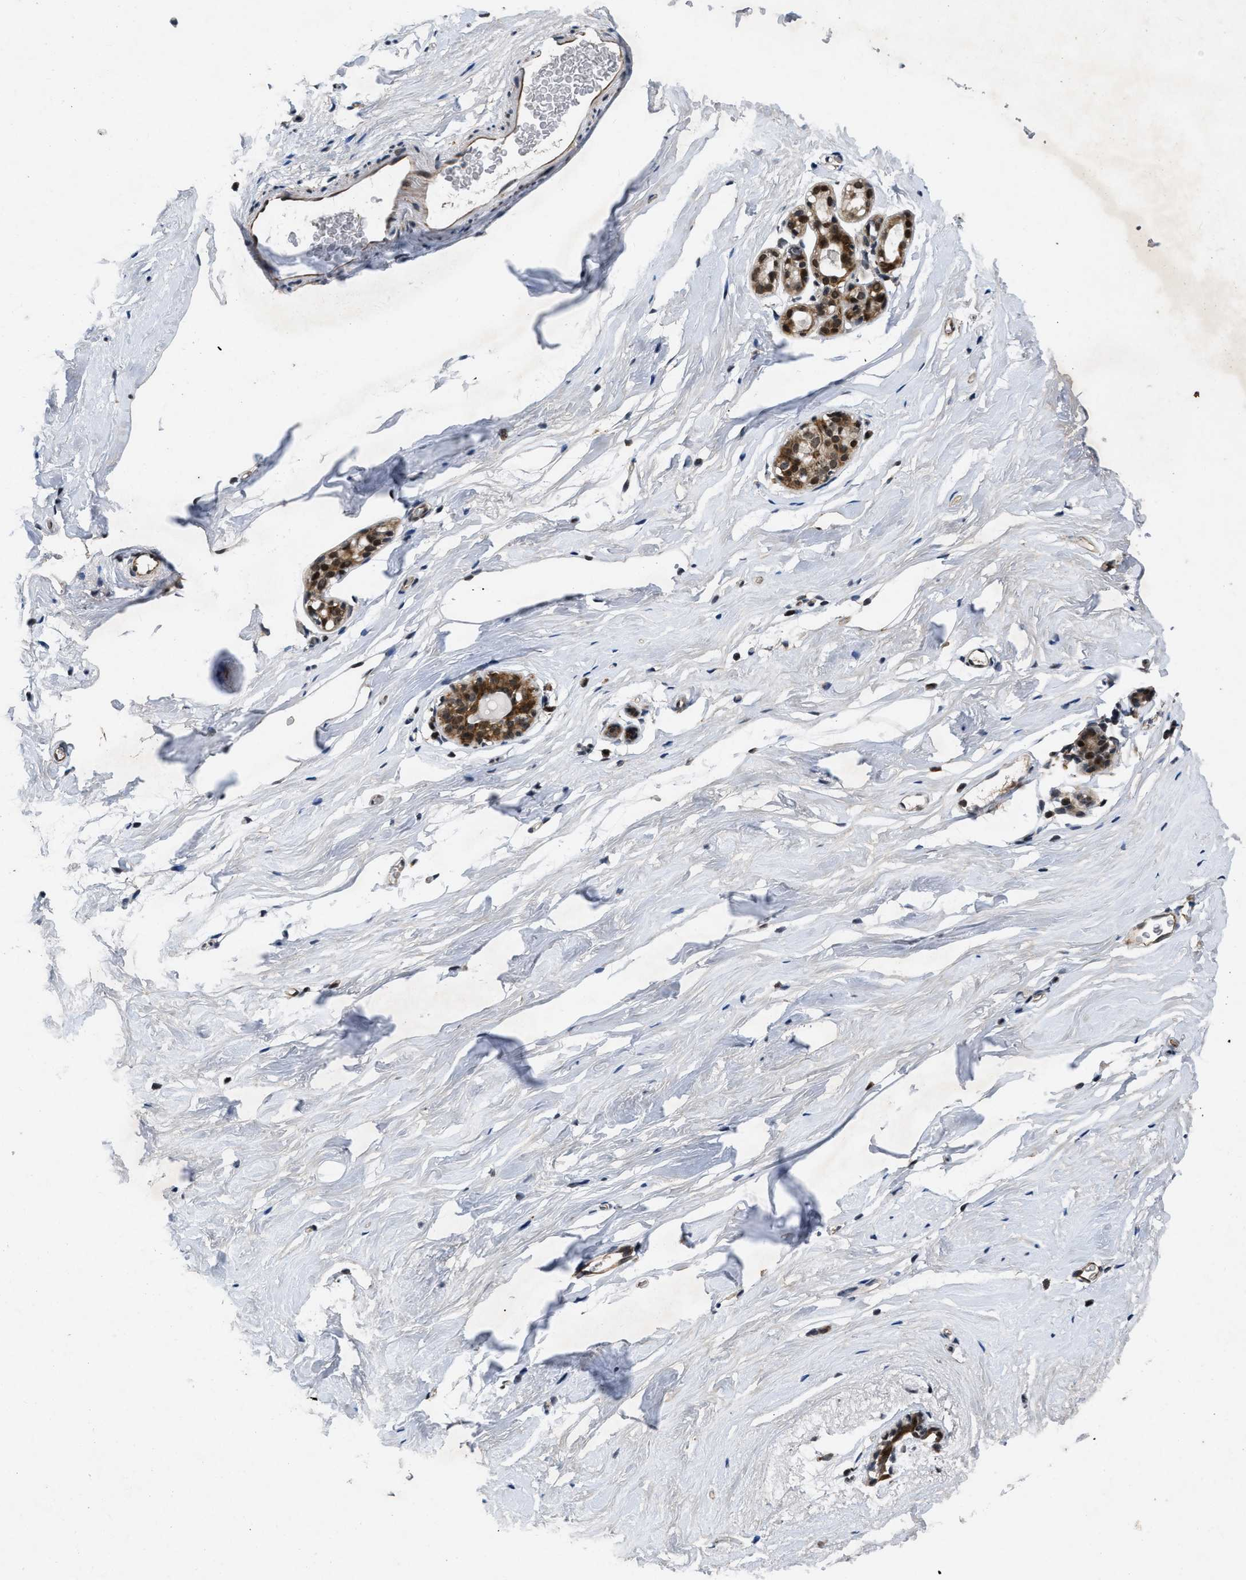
{"staining": {"intensity": "negative", "quantity": "none", "location": "none"}, "tissue": "breast", "cell_type": "Adipocytes", "image_type": "normal", "snomed": [{"axis": "morphology", "description": "Normal tissue, NOS"}, {"axis": "topography", "description": "Breast"}], "caption": "DAB immunohistochemical staining of benign human breast reveals no significant staining in adipocytes.", "gene": "ZNHIT1", "patient": {"sex": "female", "age": 62}}